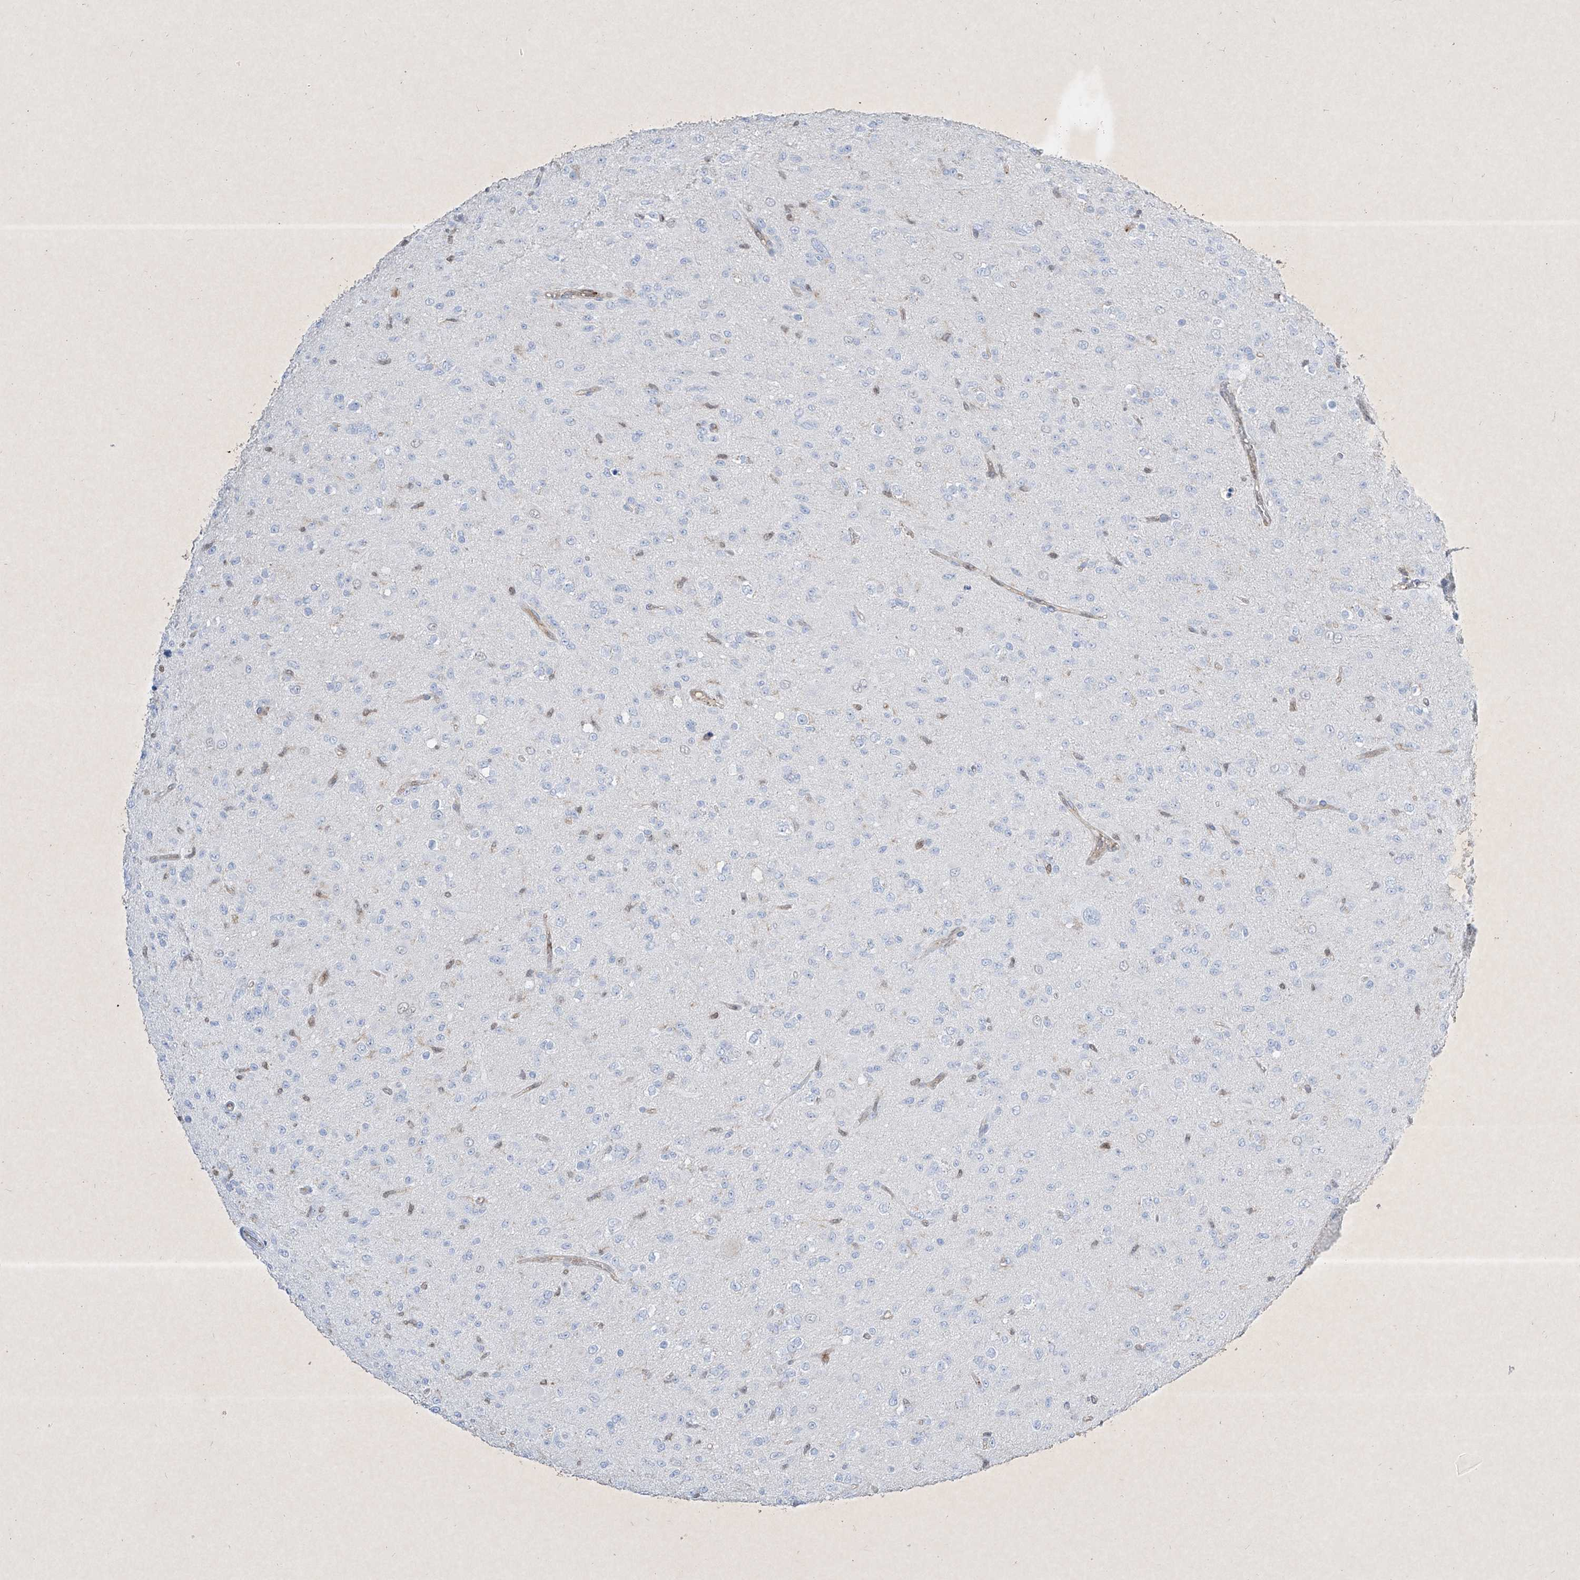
{"staining": {"intensity": "negative", "quantity": "none", "location": "none"}, "tissue": "glioma", "cell_type": "Tumor cells", "image_type": "cancer", "snomed": [{"axis": "morphology", "description": "Glioma, malignant, Low grade"}, {"axis": "topography", "description": "Brain"}], "caption": "Glioma was stained to show a protein in brown. There is no significant staining in tumor cells.", "gene": "PSMB10", "patient": {"sex": "male", "age": 65}}